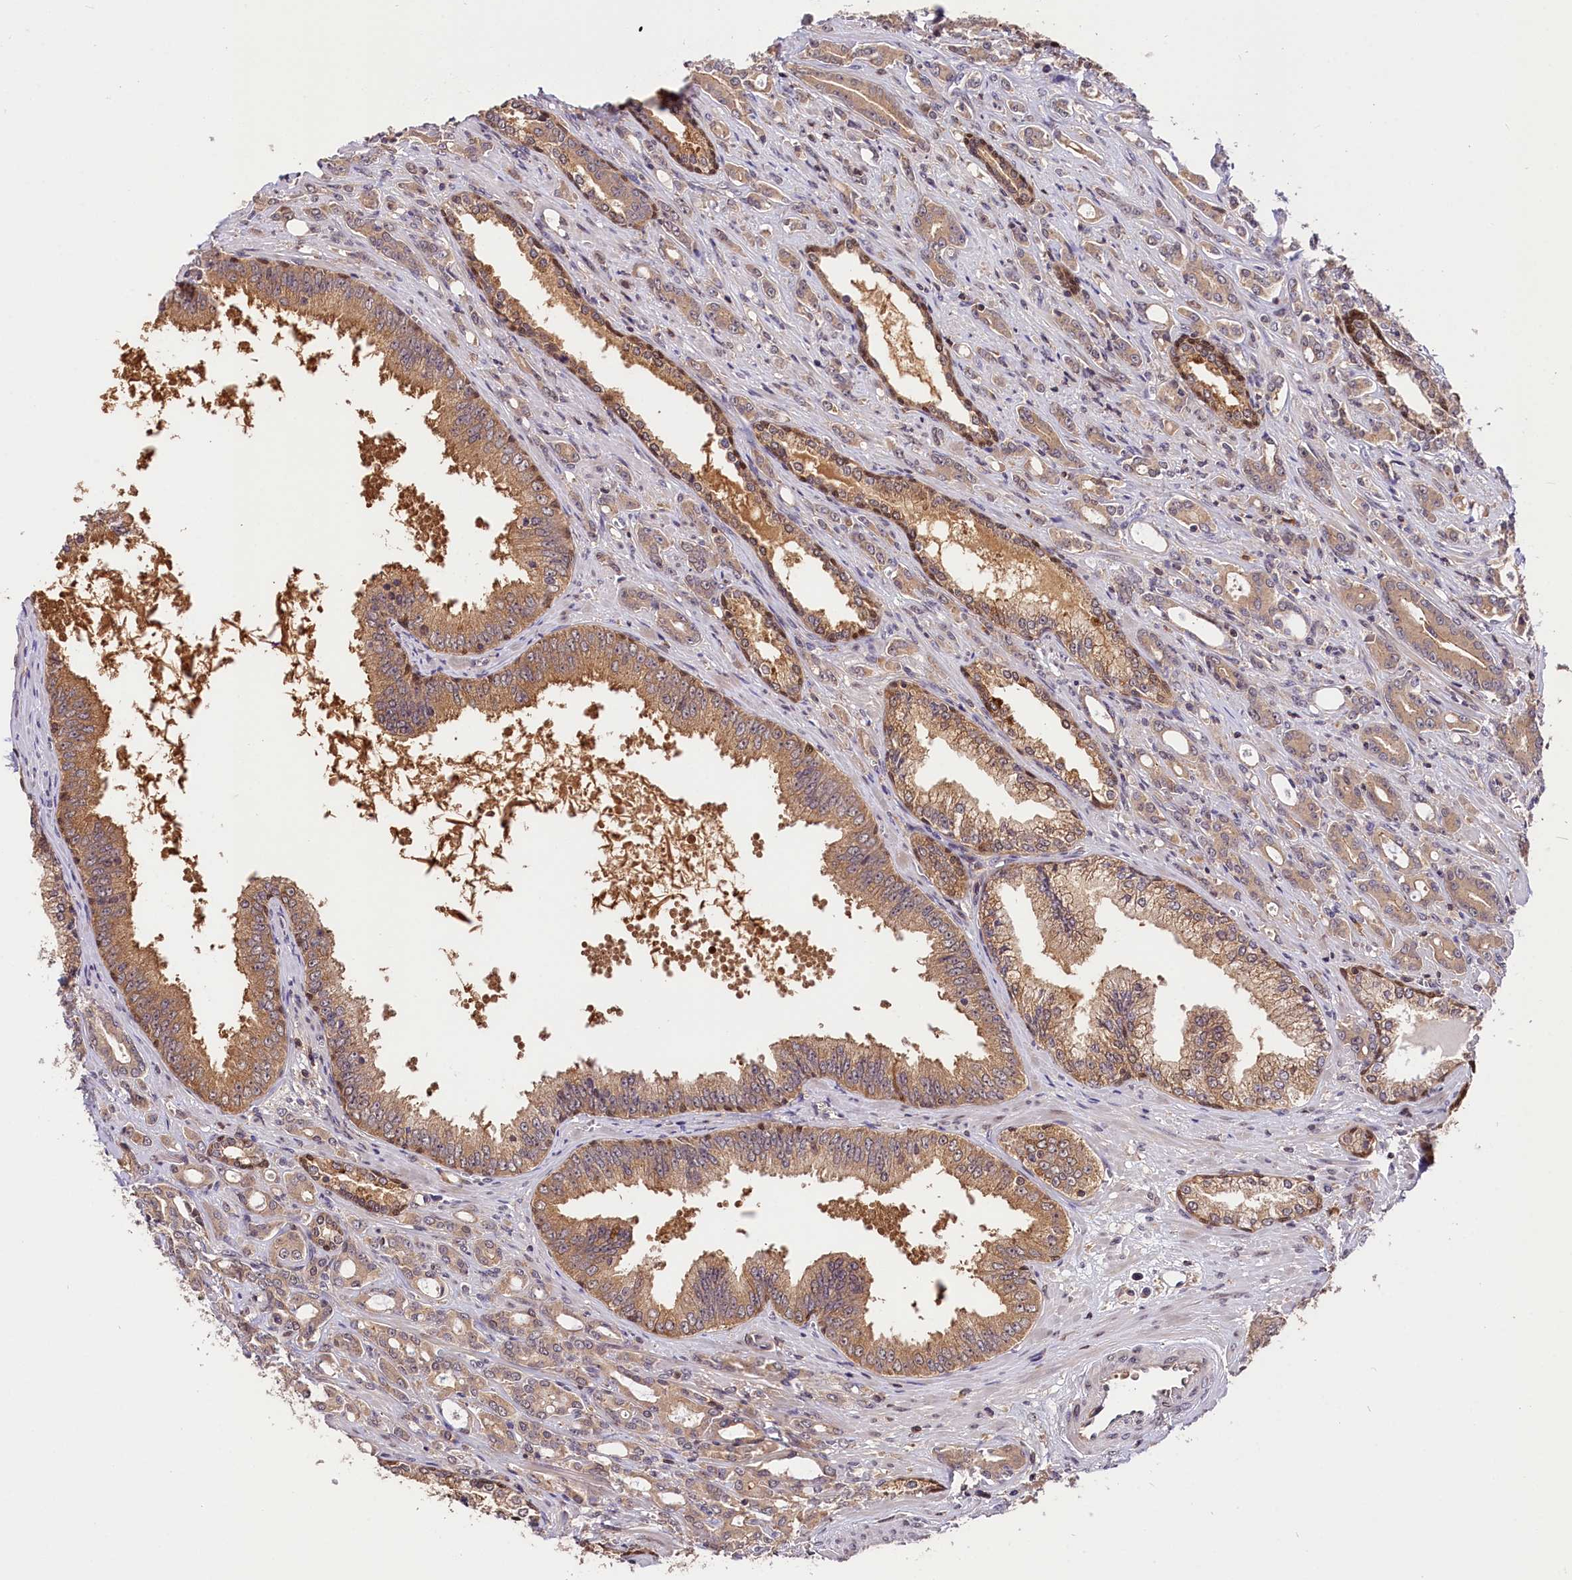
{"staining": {"intensity": "weak", "quantity": ">75%", "location": "cytoplasmic/membranous"}, "tissue": "prostate cancer", "cell_type": "Tumor cells", "image_type": "cancer", "snomed": [{"axis": "morphology", "description": "Adenocarcinoma, High grade"}, {"axis": "topography", "description": "Prostate"}], "caption": "The photomicrograph reveals a brown stain indicating the presence of a protein in the cytoplasmic/membranous of tumor cells in prostate high-grade adenocarcinoma. (brown staining indicates protein expression, while blue staining denotes nuclei).", "gene": "CHORDC1", "patient": {"sex": "male", "age": 72}}